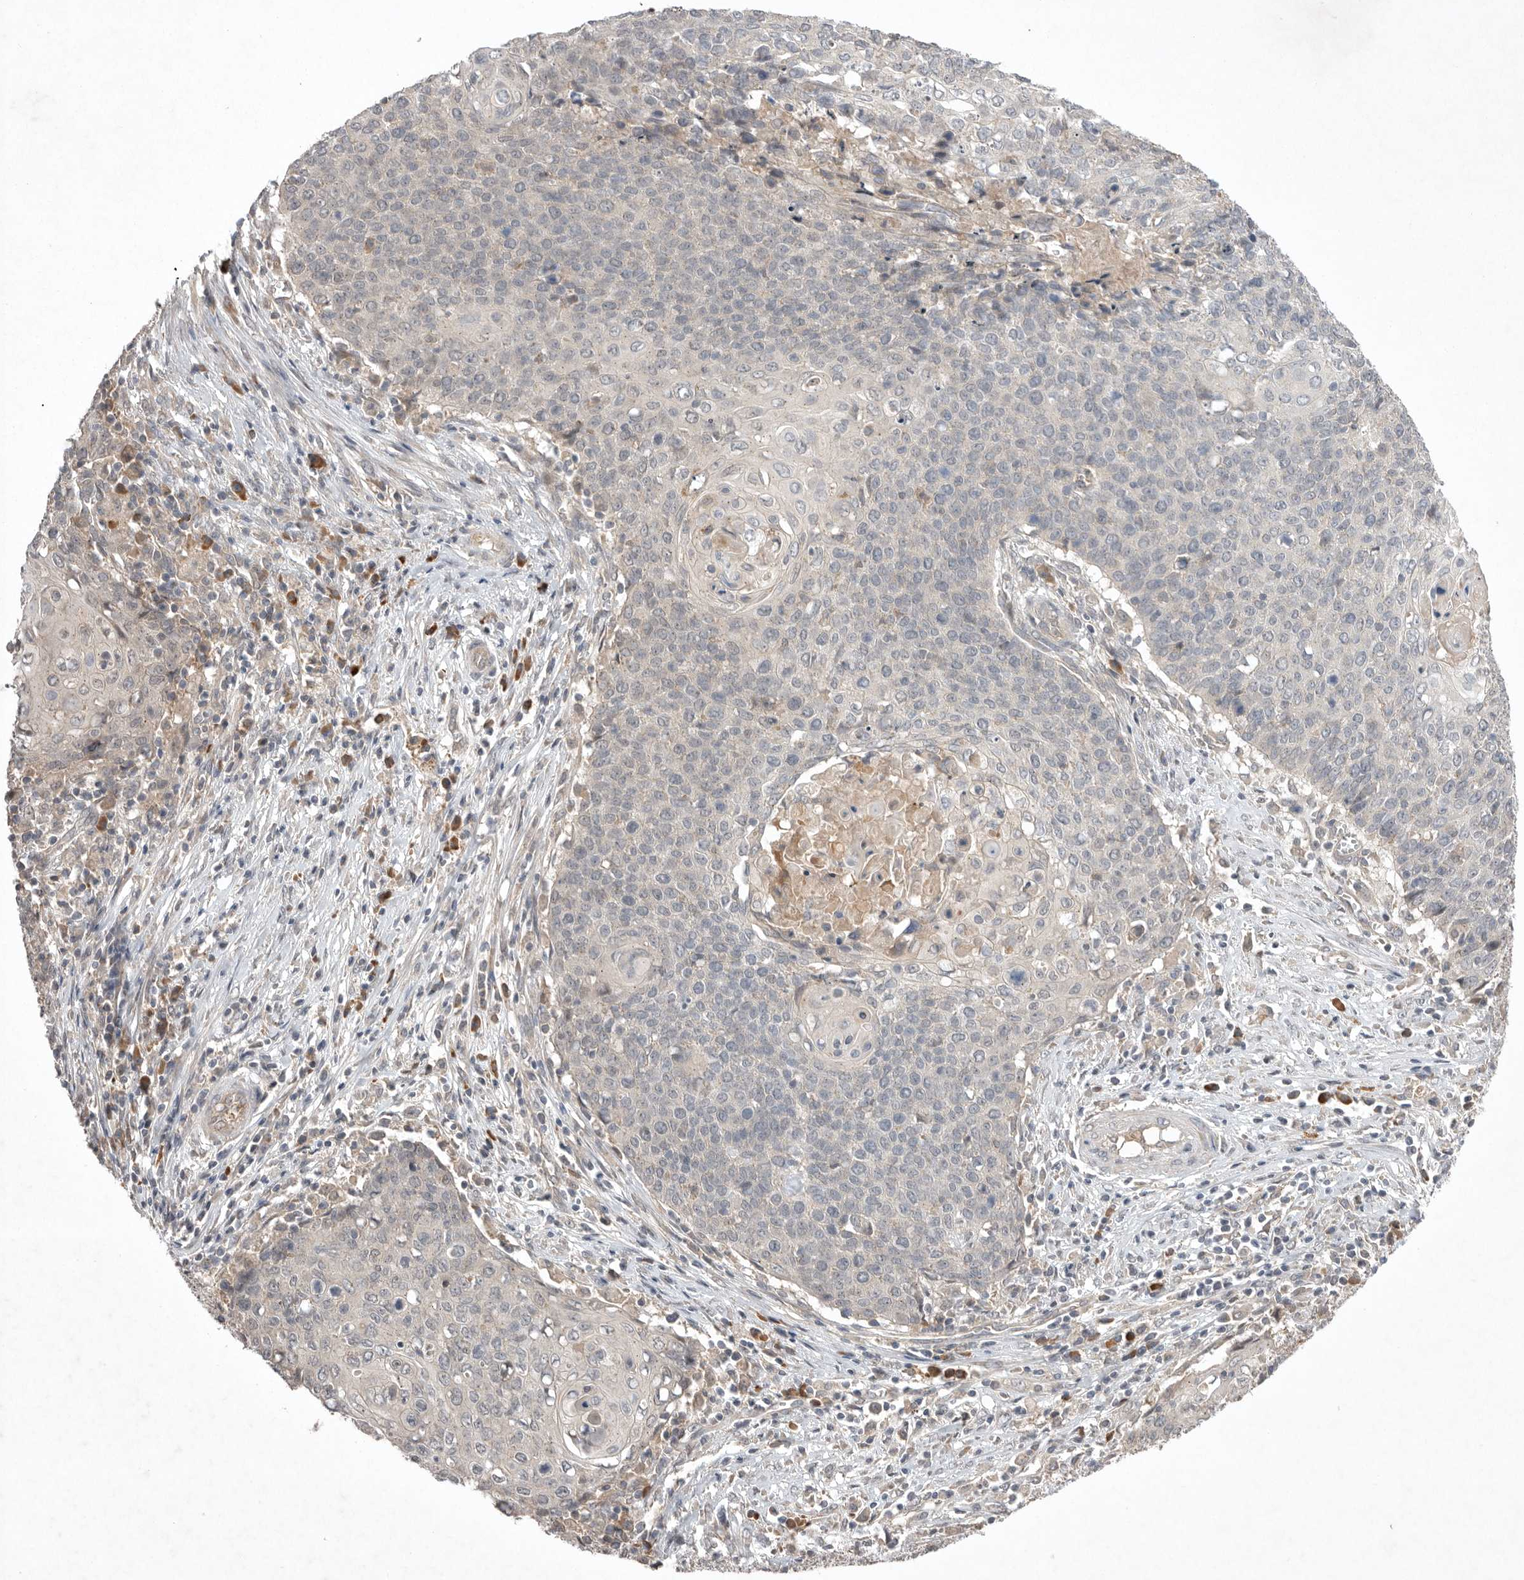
{"staining": {"intensity": "negative", "quantity": "none", "location": "none"}, "tissue": "cervical cancer", "cell_type": "Tumor cells", "image_type": "cancer", "snomed": [{"axis": "morphology", "description": "Squamous cell carcinoma, NOS"}, {"axis": "topography", "description": "Cervix"}], "caption": "Immunohistochemistry of cervical squamous cell carcinoma shows no staining in tumor cells.", "gene": "NRCAM", "patient": {"sex": "female", "age": 39}}